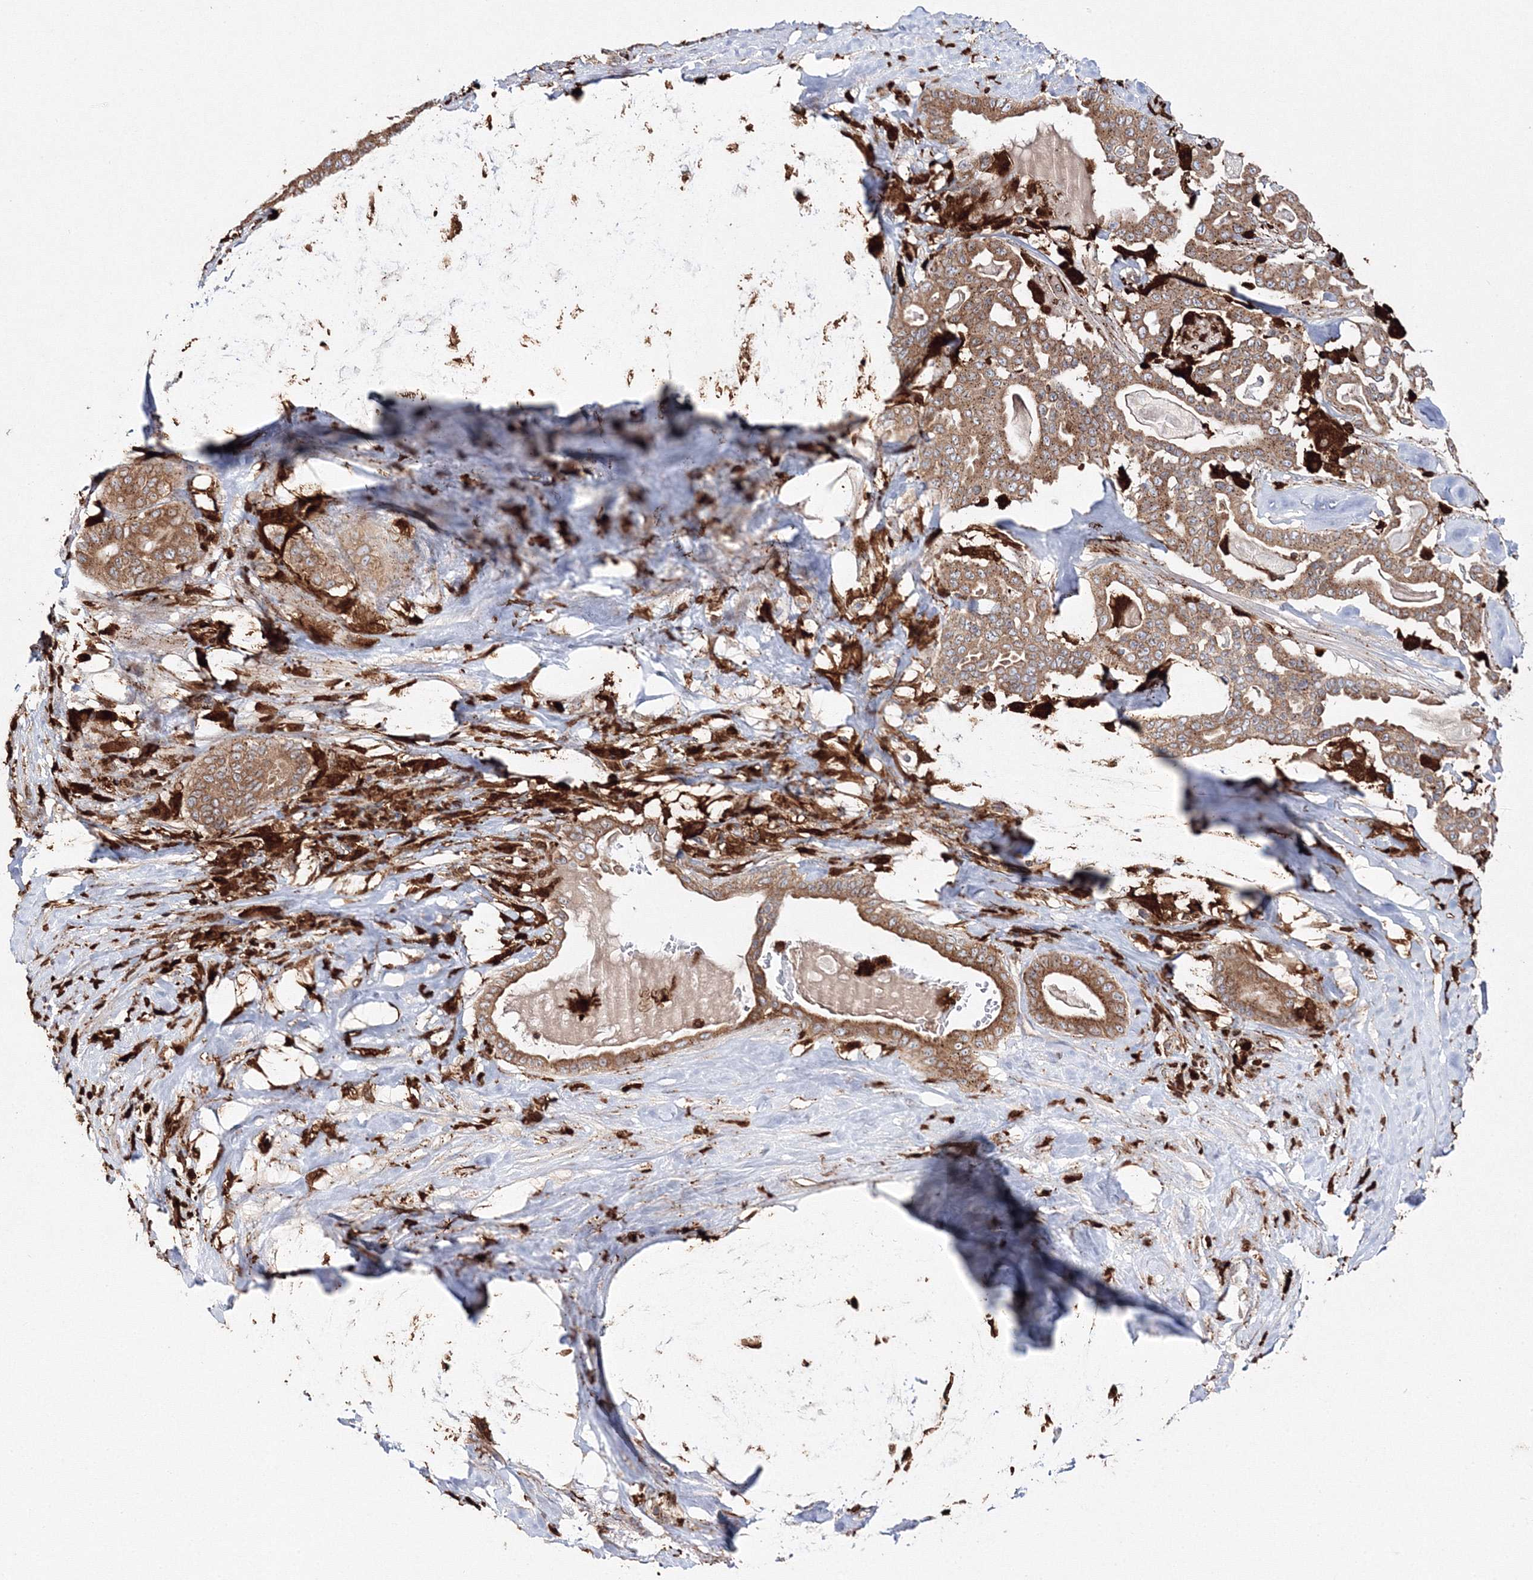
{"staining": {"intensity": "moderate", "quantity": ">75%", "location": "cytoplasmic/membranous"}, "tissue": "pancreatic cancer", "cell_type": "Tumor cells", "image_type": "cancer", "snomed": [{"axis": "morphology", "description": "Adenocarcinoma, NOS"}, {"axis": "topography", "description": "Pancreas"}], "caption": "Human pancreatic adenocarcinoma stained for a protein (brown) exhibits moderate cytoplasmic/membranous positive expression in about >75% of tumor cells.", "gene": "ARCN1", "patient": {"sex": "male", "age": 63}}